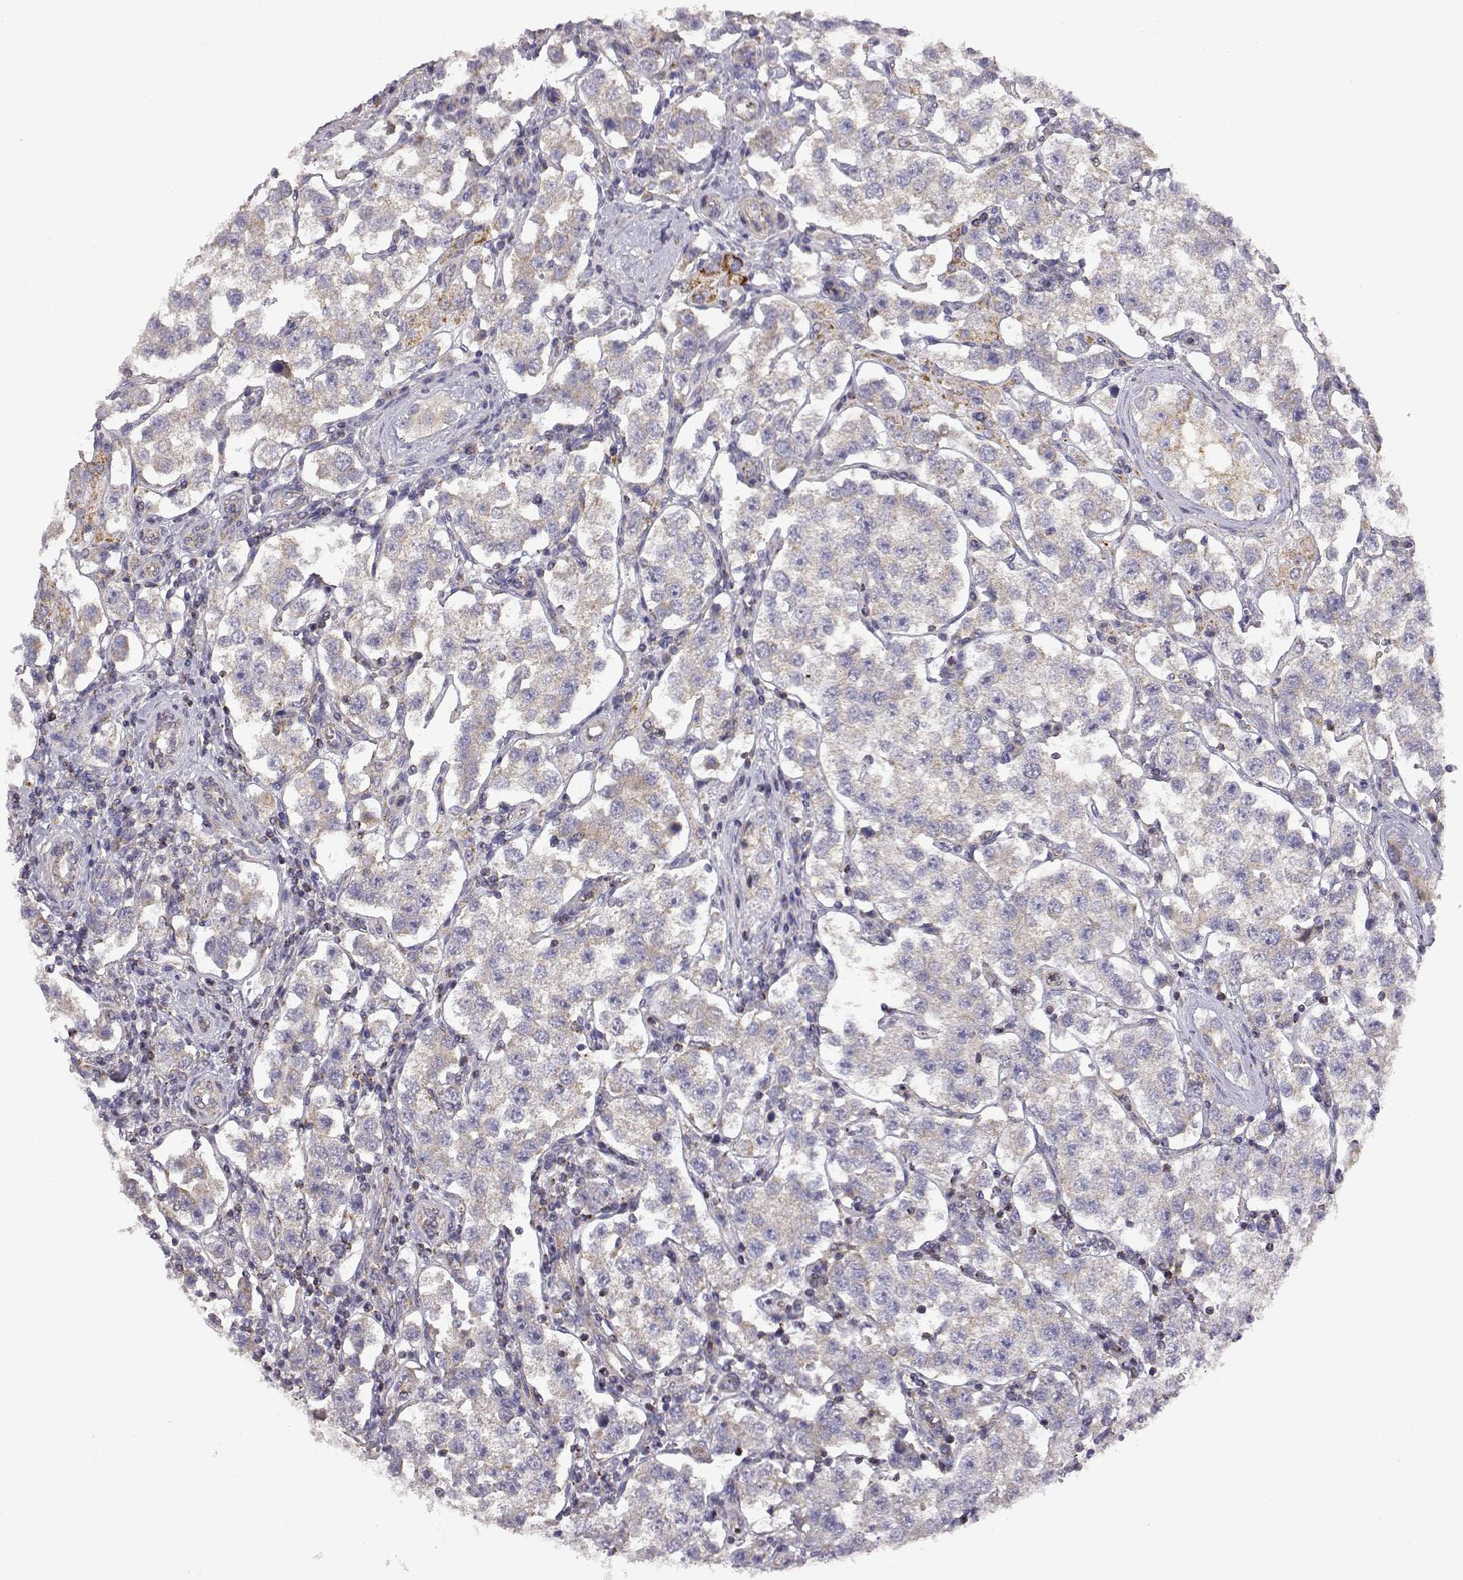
{"staining": {"intensity": "weak", "quantity": "<25%", "location": "cytoplasmic/membranous"}, "tissue": "testis cancer", "cell_type": "Tumor cells", "image_type": "cancer", "snomed": [{"axis": "morphology", "description": "Seminoma, NOS"}, {"axis": "topography", "description": "Testis"}], "caption": "Tumor cells are negative for protein expression in human testis cancer.", "gene": "DDC", "patient": {"sex": "male", "age": 37}}